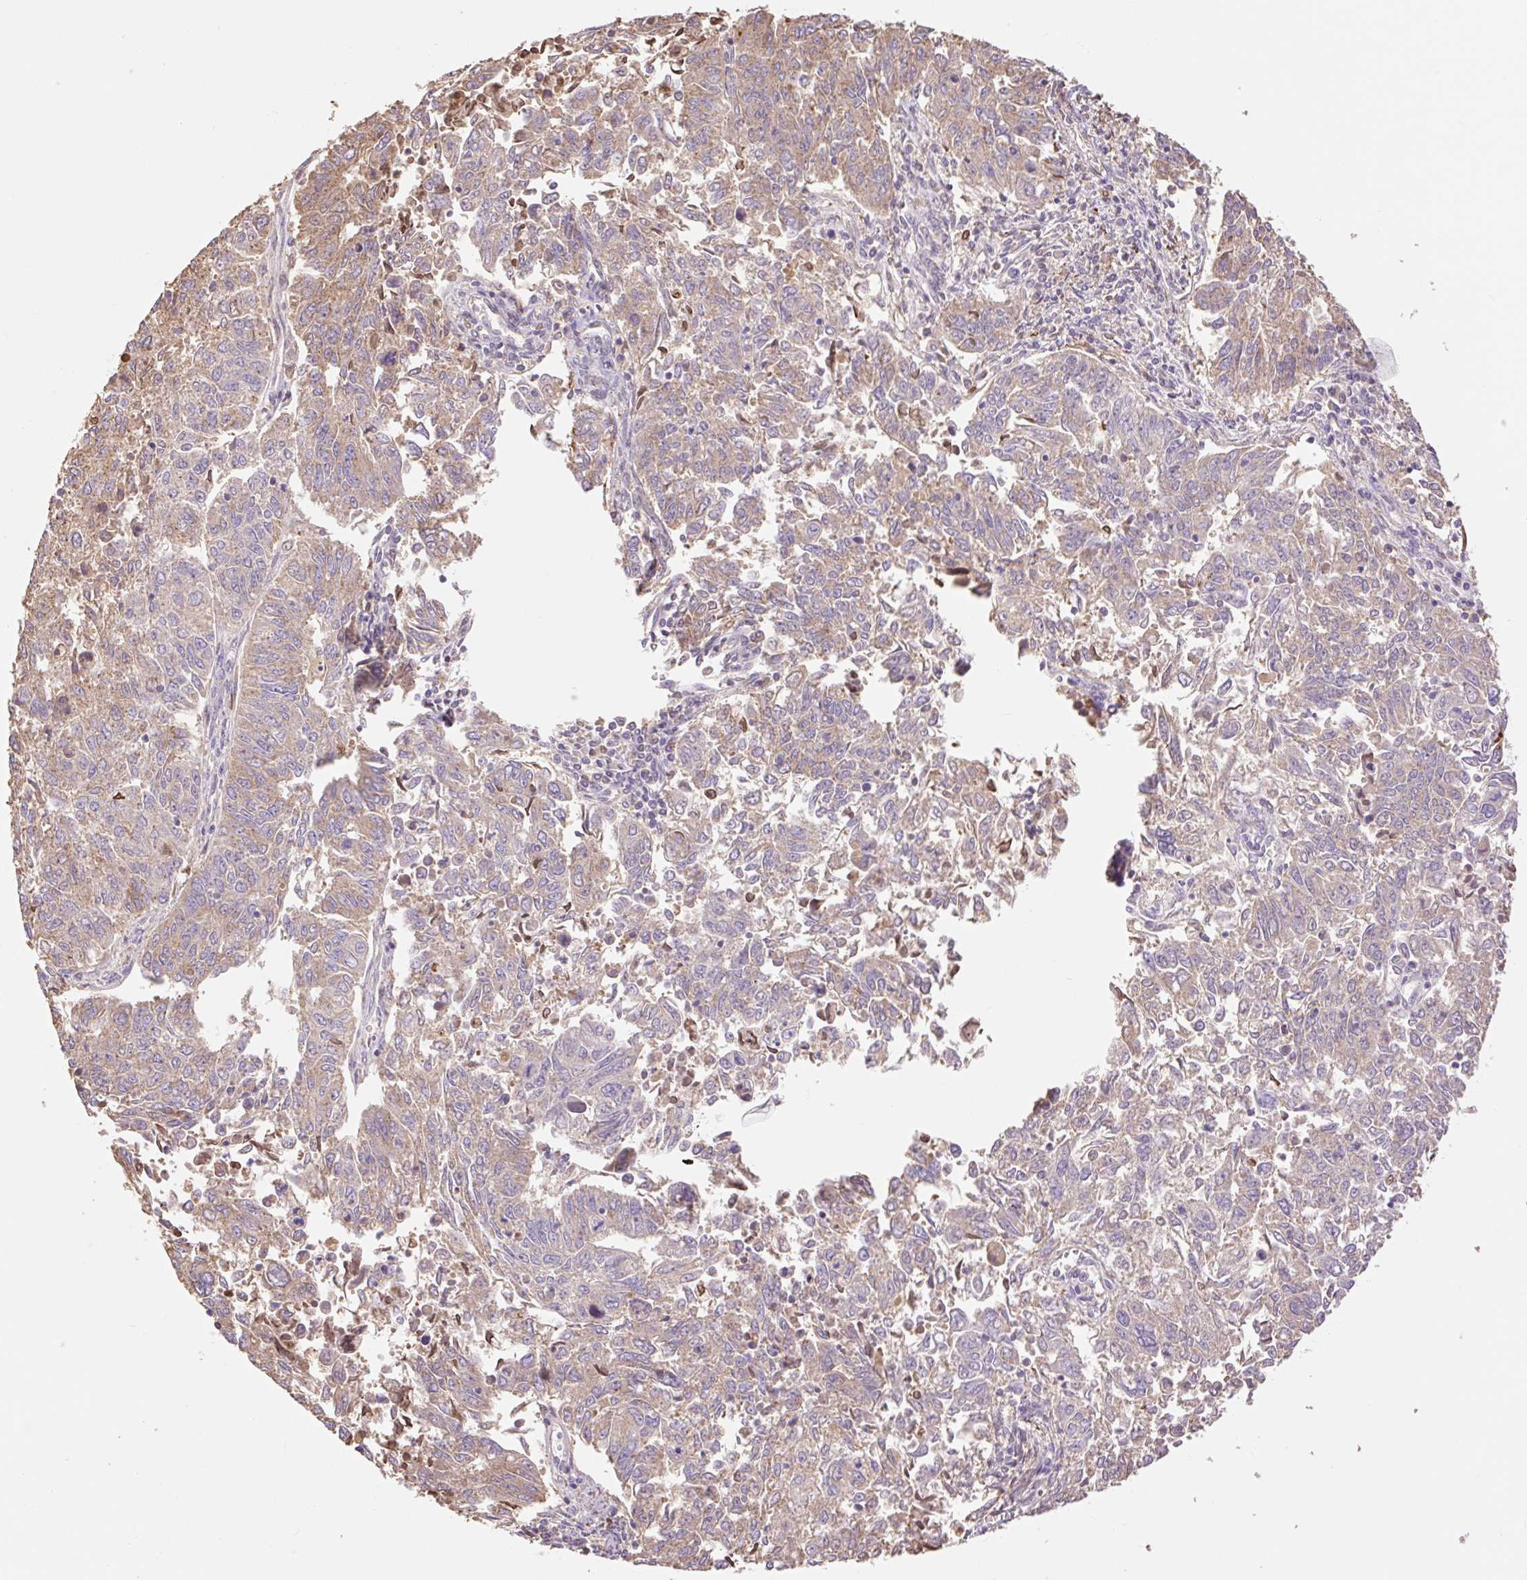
{"staining": {"intensity": "weak", "quantity": "25%-75%", "location": "cytoplasmic/membranous"}, "tissue": "endometrial cancer", "cell_type": "Tumor cells", "image_type": "cancer", "snomed": [{"axis": "morphology", "description": "Adenocarcinoma, NOS"}, {"axis": "topography", "description": "Endometrium"}], "caption": "DAB (3,3'-diaminobenzidine) immunohistochemical staining of endometrial cancer (adenocarcinoma) reveals weak cytoplasmic/membranous protein expression in about 25%-75% of tumor cells.", "gene": "DESI1", "patient": {"sex": "female", "age": 42}}